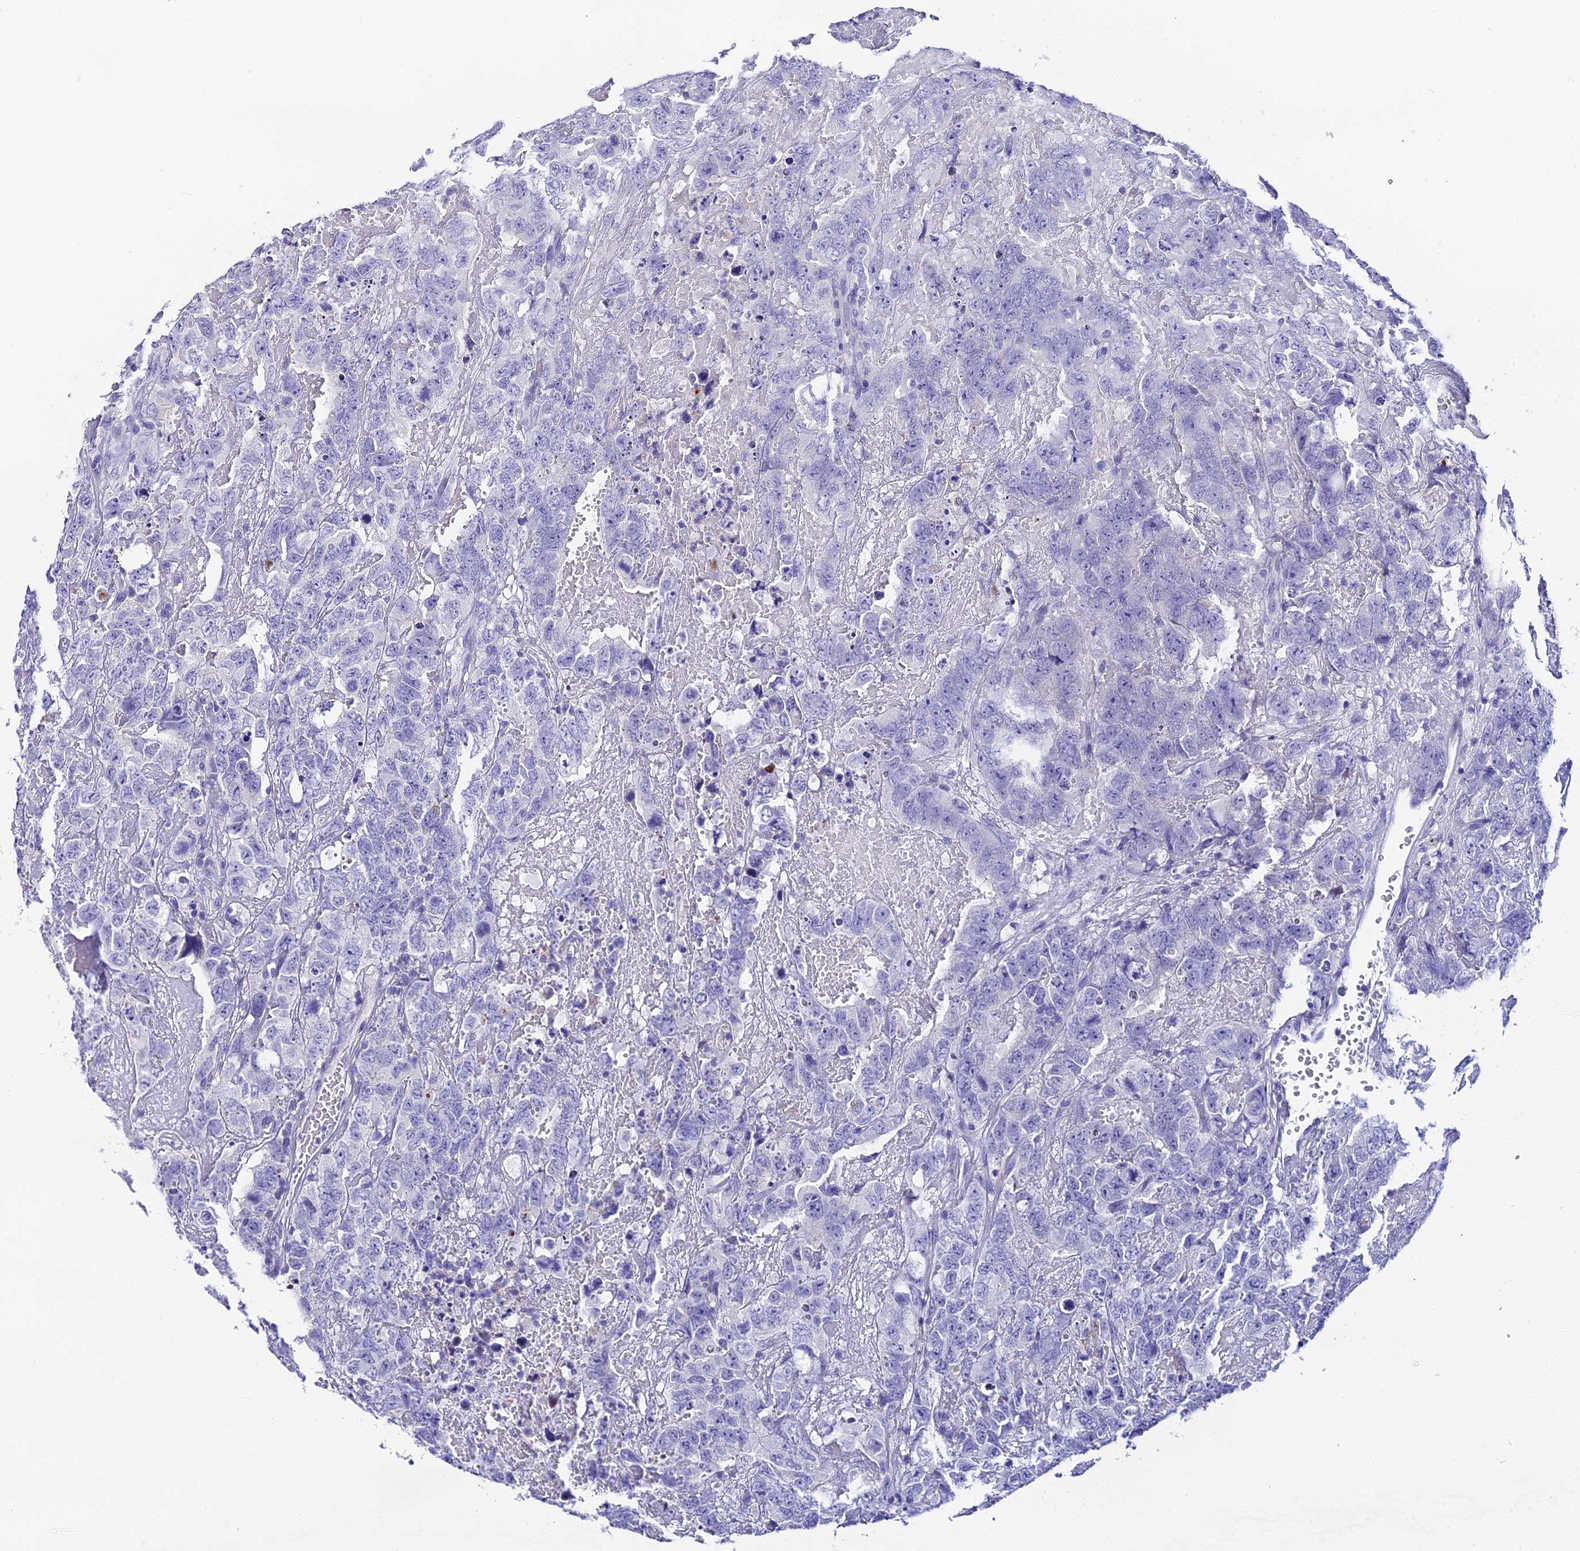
{"staining": {"intensity": "negative", "quantity": "none", "location": "none"}, "tissue": "testis cancer", "cell_type": "Tumor cells", "image_type": "cancer", "snomed": [{"axis": "morphology", "description": "Carcinoma, Embryonal, NOS"}, {"axis": "topography", "description": "Testis"}], "caption": "Tumor cells show no significant protein positivity in testis embryonal carcinoma.", "gene": "C12orf29", "patient": {"sex": "male", "age": 45}}